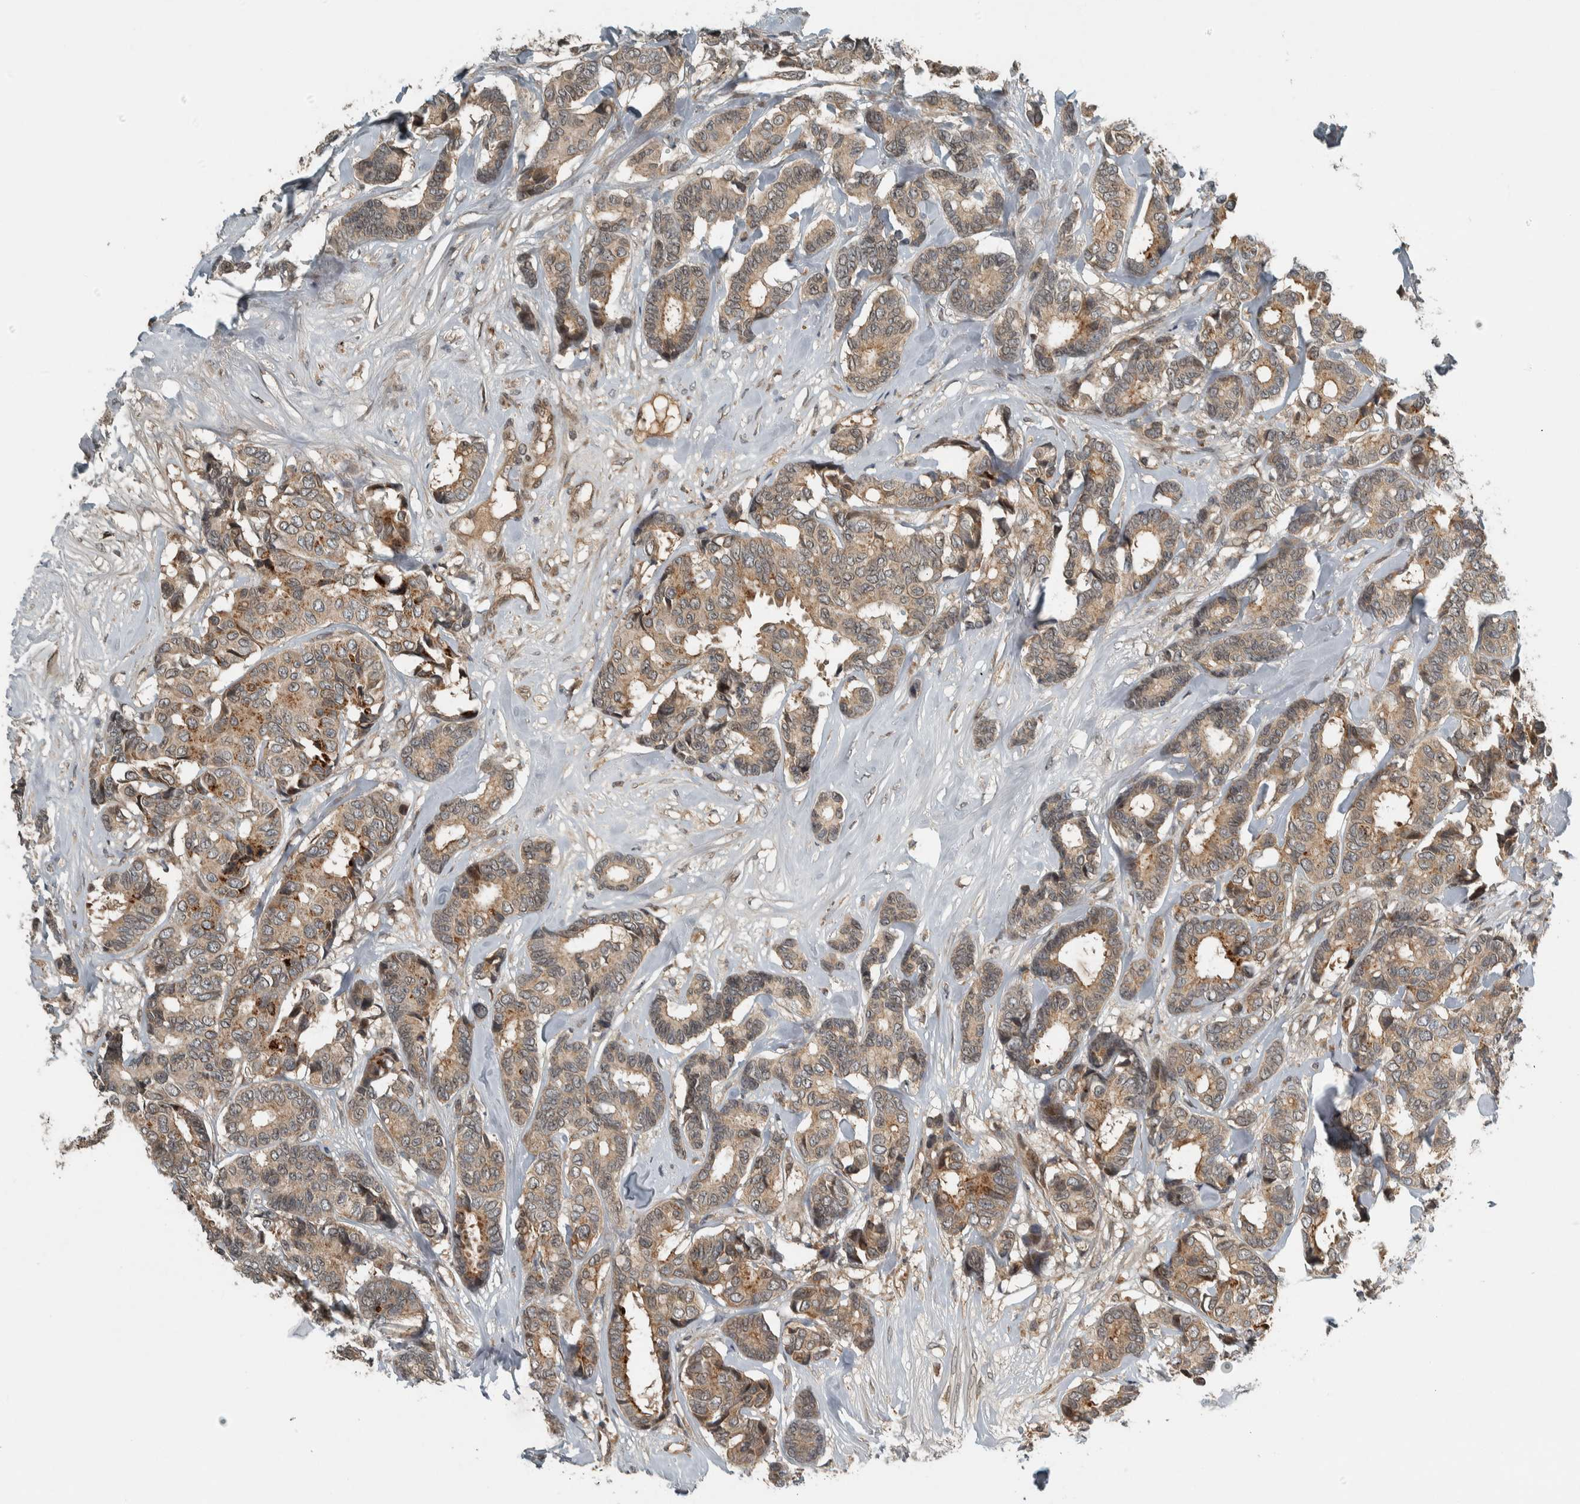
{"staining": {"intensity": "moderate", "quantity": ">75%", "location": "cytoplasmic/membranous"}, "tissue": "breast cancer", "cell_type": "Tumor cells", "image_type": "cancer", "snomed": [{"axis": "morphology", "description": "Duct carcinoma"}, {"axis": "topography", "description": "Breast"}], "caption": "Immunohistochemistry image of neoplastic tissue: human invasive ductal carcinoma (breast) stained using immunohistochemistry demonstrates medium levels of moderate protein expression localized specifically in the cytoplasmic/membranous of tumor cells, appearing as a cytoplasmic/membranous brown color.", "gene": "XPO5", "patient": {"sex": "female", "age": 87}}